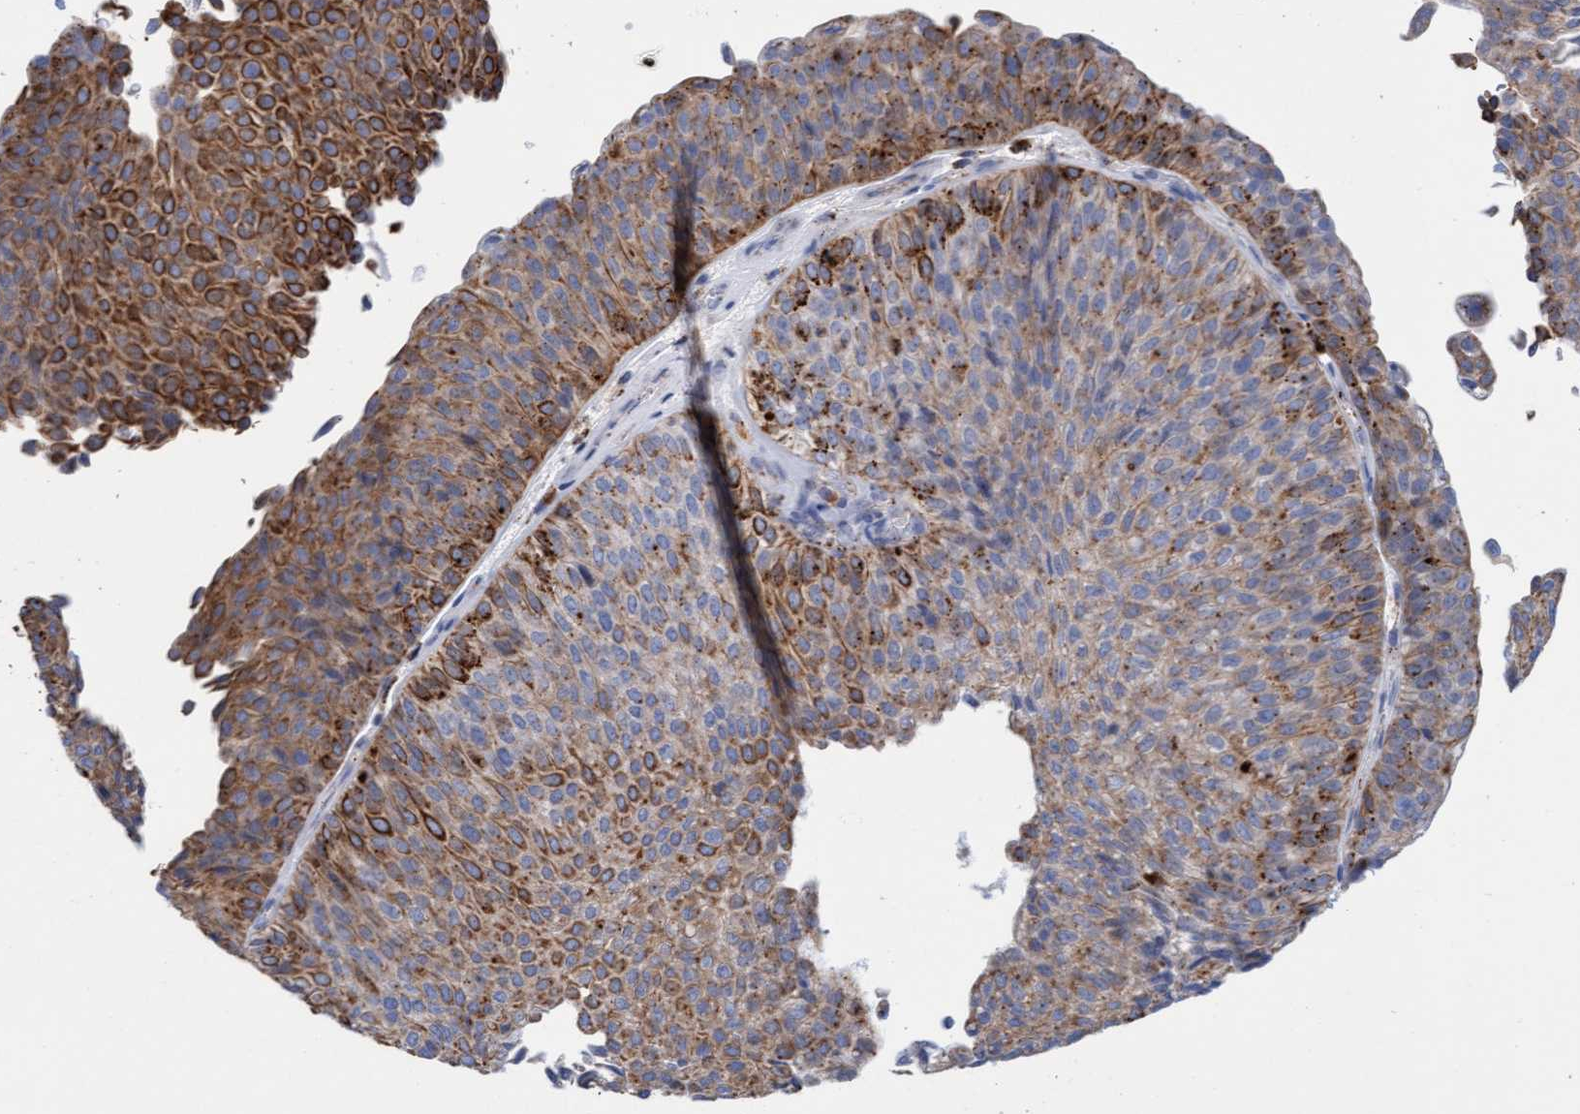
{"staining": {"intensity": "strong", "quantity": ">75%", "location": "cytoplasmic/membranous"}, "tissue": "urothelial cancer", "cell_type": "Tumor cells", "image_type": "cancer", "snomed": [{"axis": "morphology", "description": "Urothelial carcinoma, Low grade"}, {"axis": "topography", "description": "Urinary bladder"}], "caption": "Low-grade urothelial carcinoma stained with a brown dye exhibits strong cytoplasmic/membranous positive staining in approximately >75% of tumor cells.", "gene": "SGSH", "patient": {"sex": "male", "age": 78}}